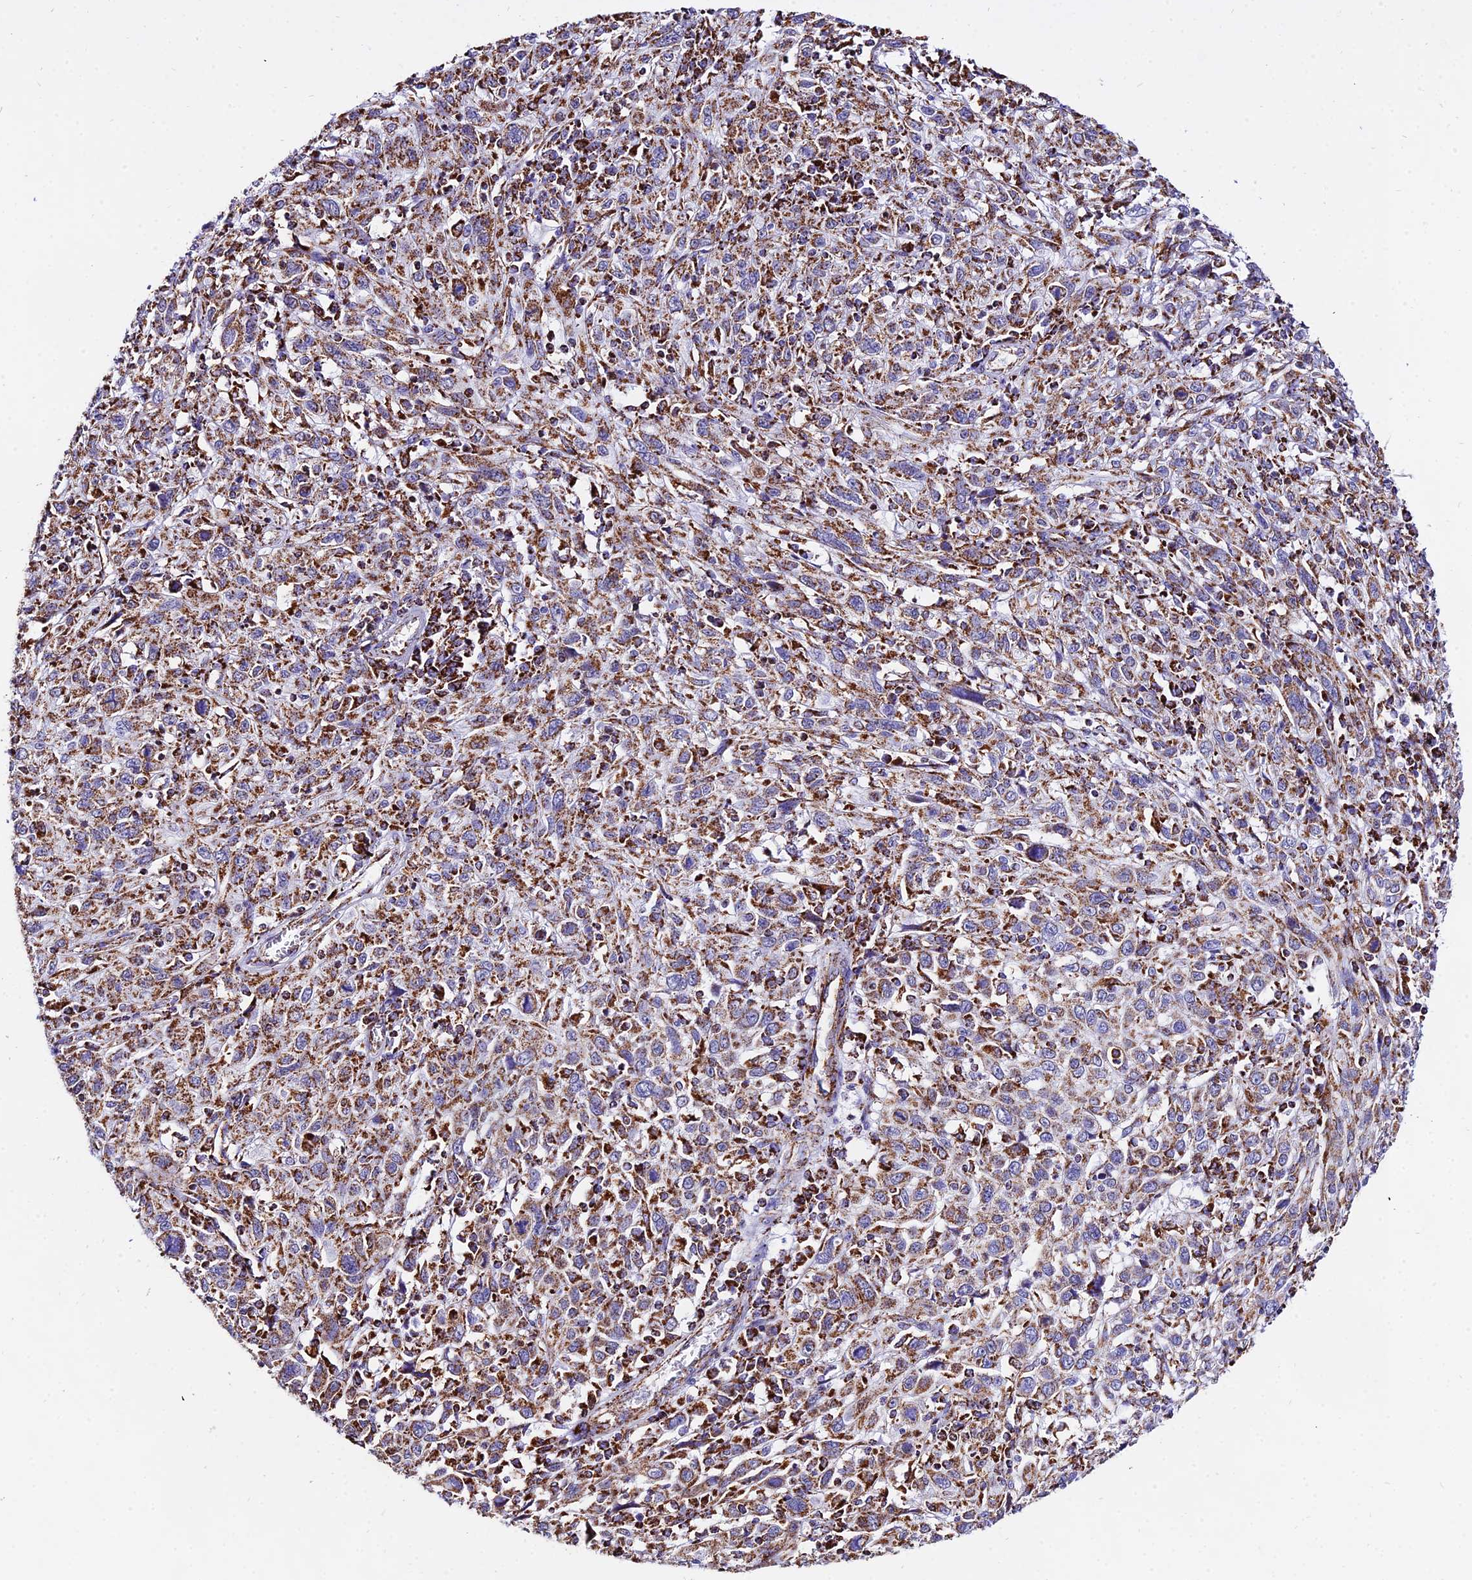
{"staining": {"intensity": "moderate", "quantity": ">75%", "location": "cytoplasmic/membranous"}, "tissue": "cervical cancer", "cell_type": "Tumor cells", "image_type": "cancer", "snomed": [{"axis": "morphology", "description": "Squamous cell carcinoma, NOS"}, {"axis": "topography", "description": "Cervix"}], "caption": "Cervical cancer stained with a protein marker displays moderate staining in tumor cells.", "gene": "ATP5PD", "patient": {"sex": "female", "age": 46}}